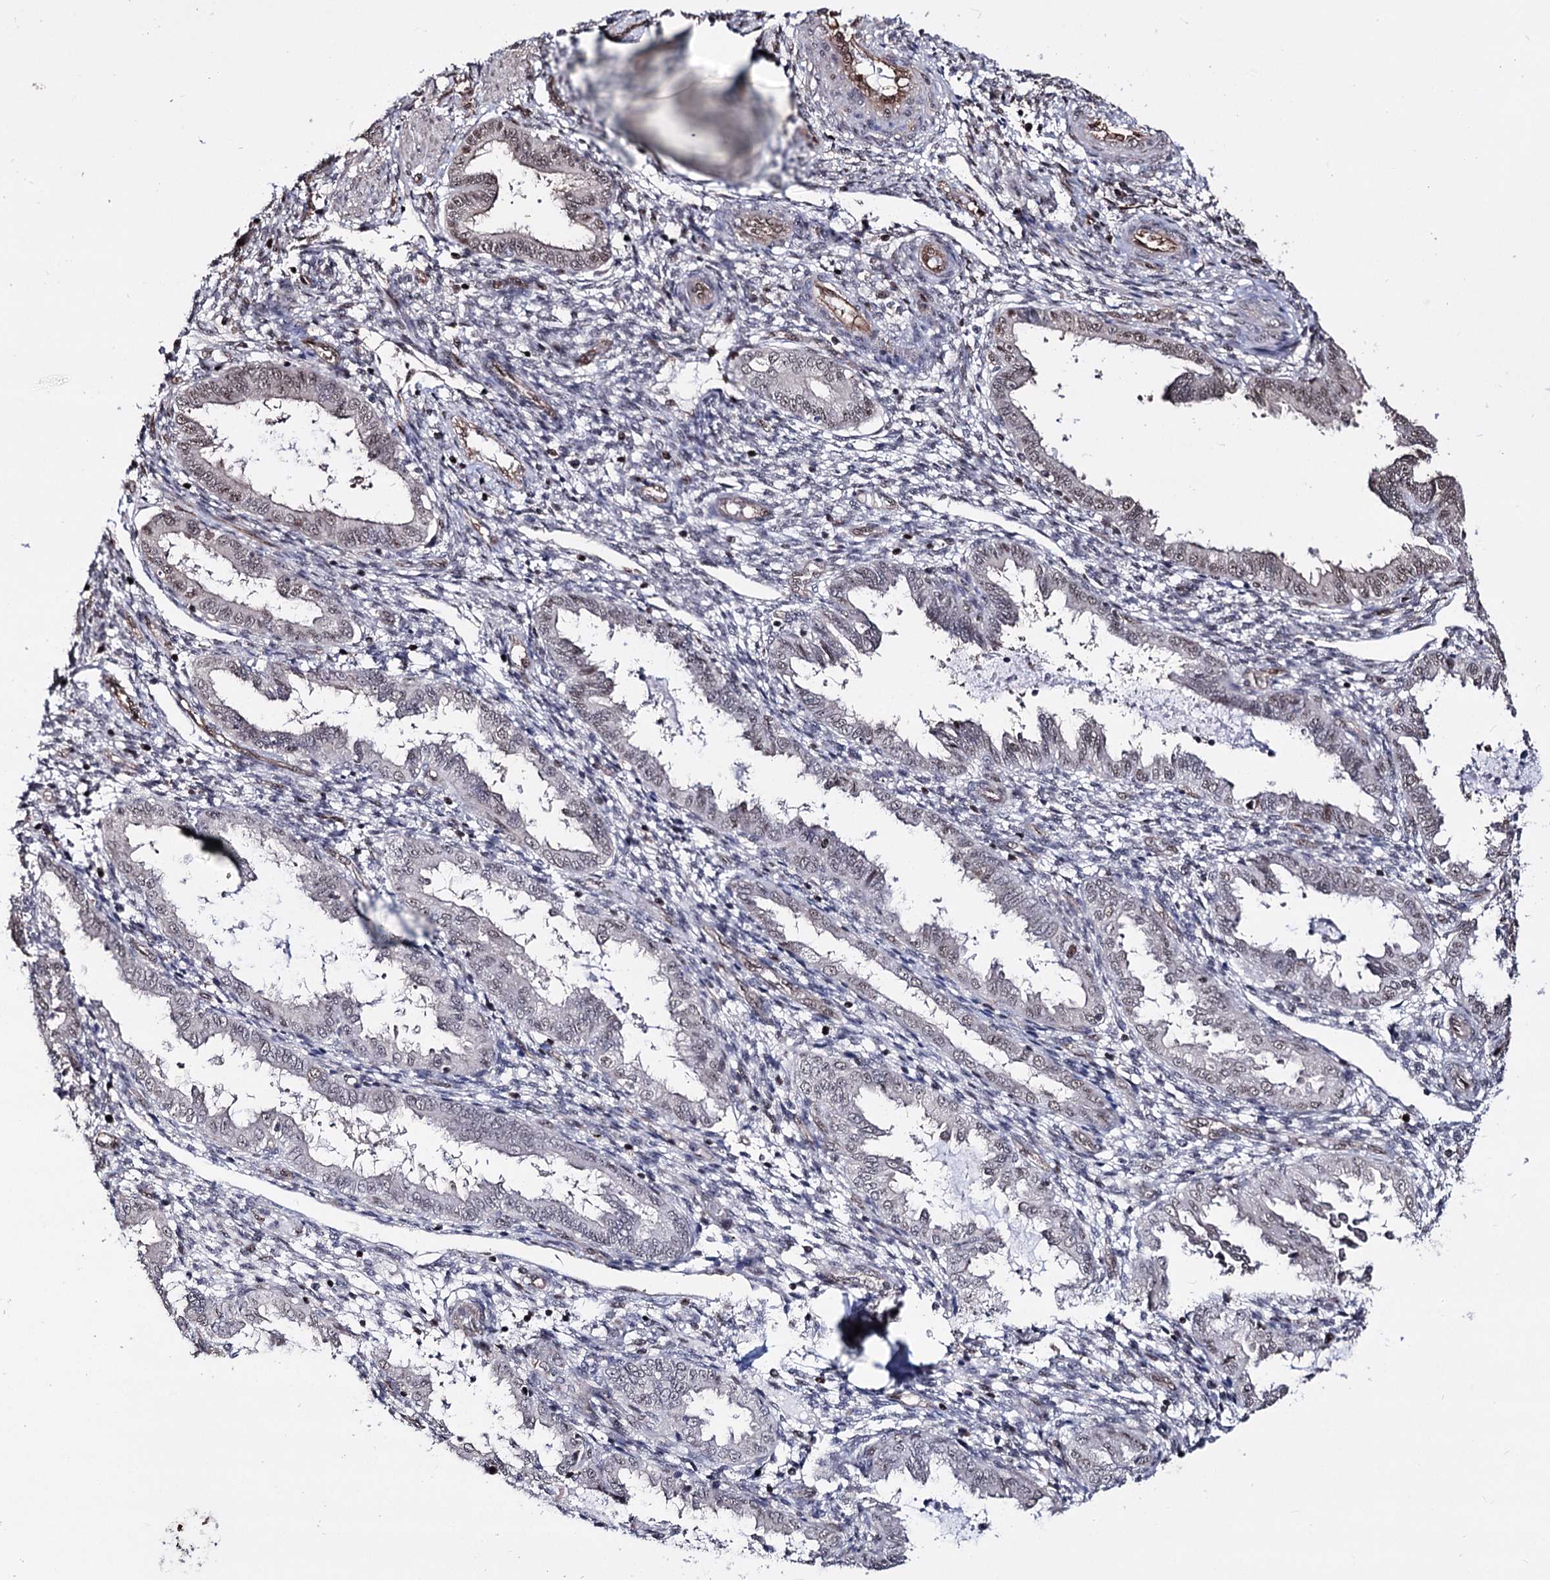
{"staining": {"intensity": "negative", "quantity": "none", "location": "none"}, "tissue": "endometrium", "cell_type": "Cells in endometrial stroma", "image_type": "normal", "snomed": [{"axis": "morphology", "description": "Normal tissue, NOS"}, {"axis": "topography", "description": "Endometrium"}], "caption": "Immunohistochemistry histopathology image of benign endometrium: endometrium stained with DAB (3,3'-diaminobenzidine) demonstrates no significant protein expression in cells in endometrial stroma.", "gene": "CHMP7", "patient": {"sex": "female", "age": 33}}